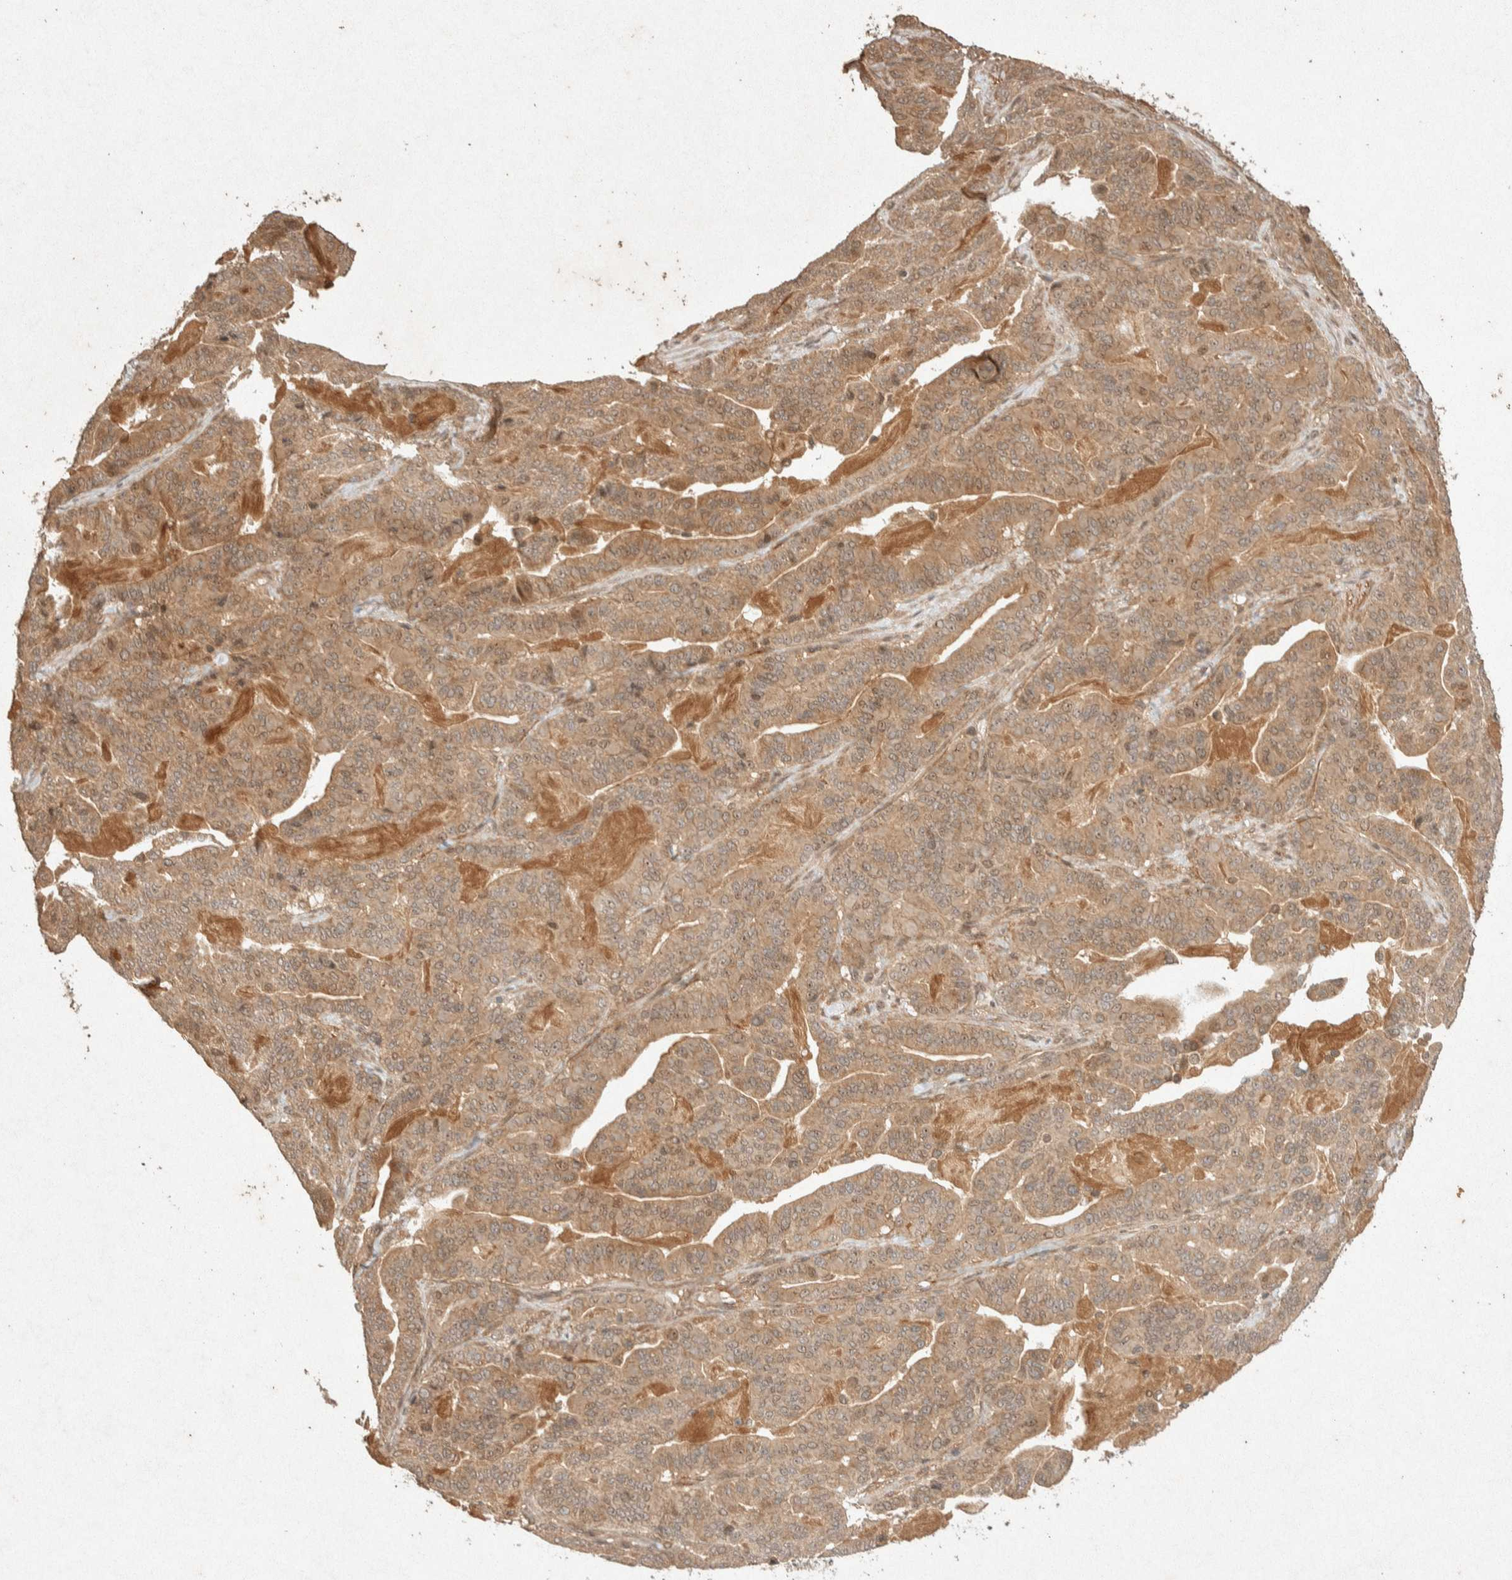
{"staining": {"intensity": "moderate", "quantity": ">75%", "location": "cytoplasmic/membranous,nuclear"}, "tissue": "pancreatic cancer", "cell_type": "Tumor cells", "image_type": "cancer", "snomed": [{"axis": "morphology", "description": "Adenocarcinoma, NOS"}, {"axis": "topography", "description": "Pancreas"}], "caption": "Immunohistochemical staining of pancreatic cancer displays moderate cytoplasmic/membranous and nuclear protein staining in about >75% of tumor cells.", "gene": "THRA", "patient": {"sex": "male", "age": 63}}